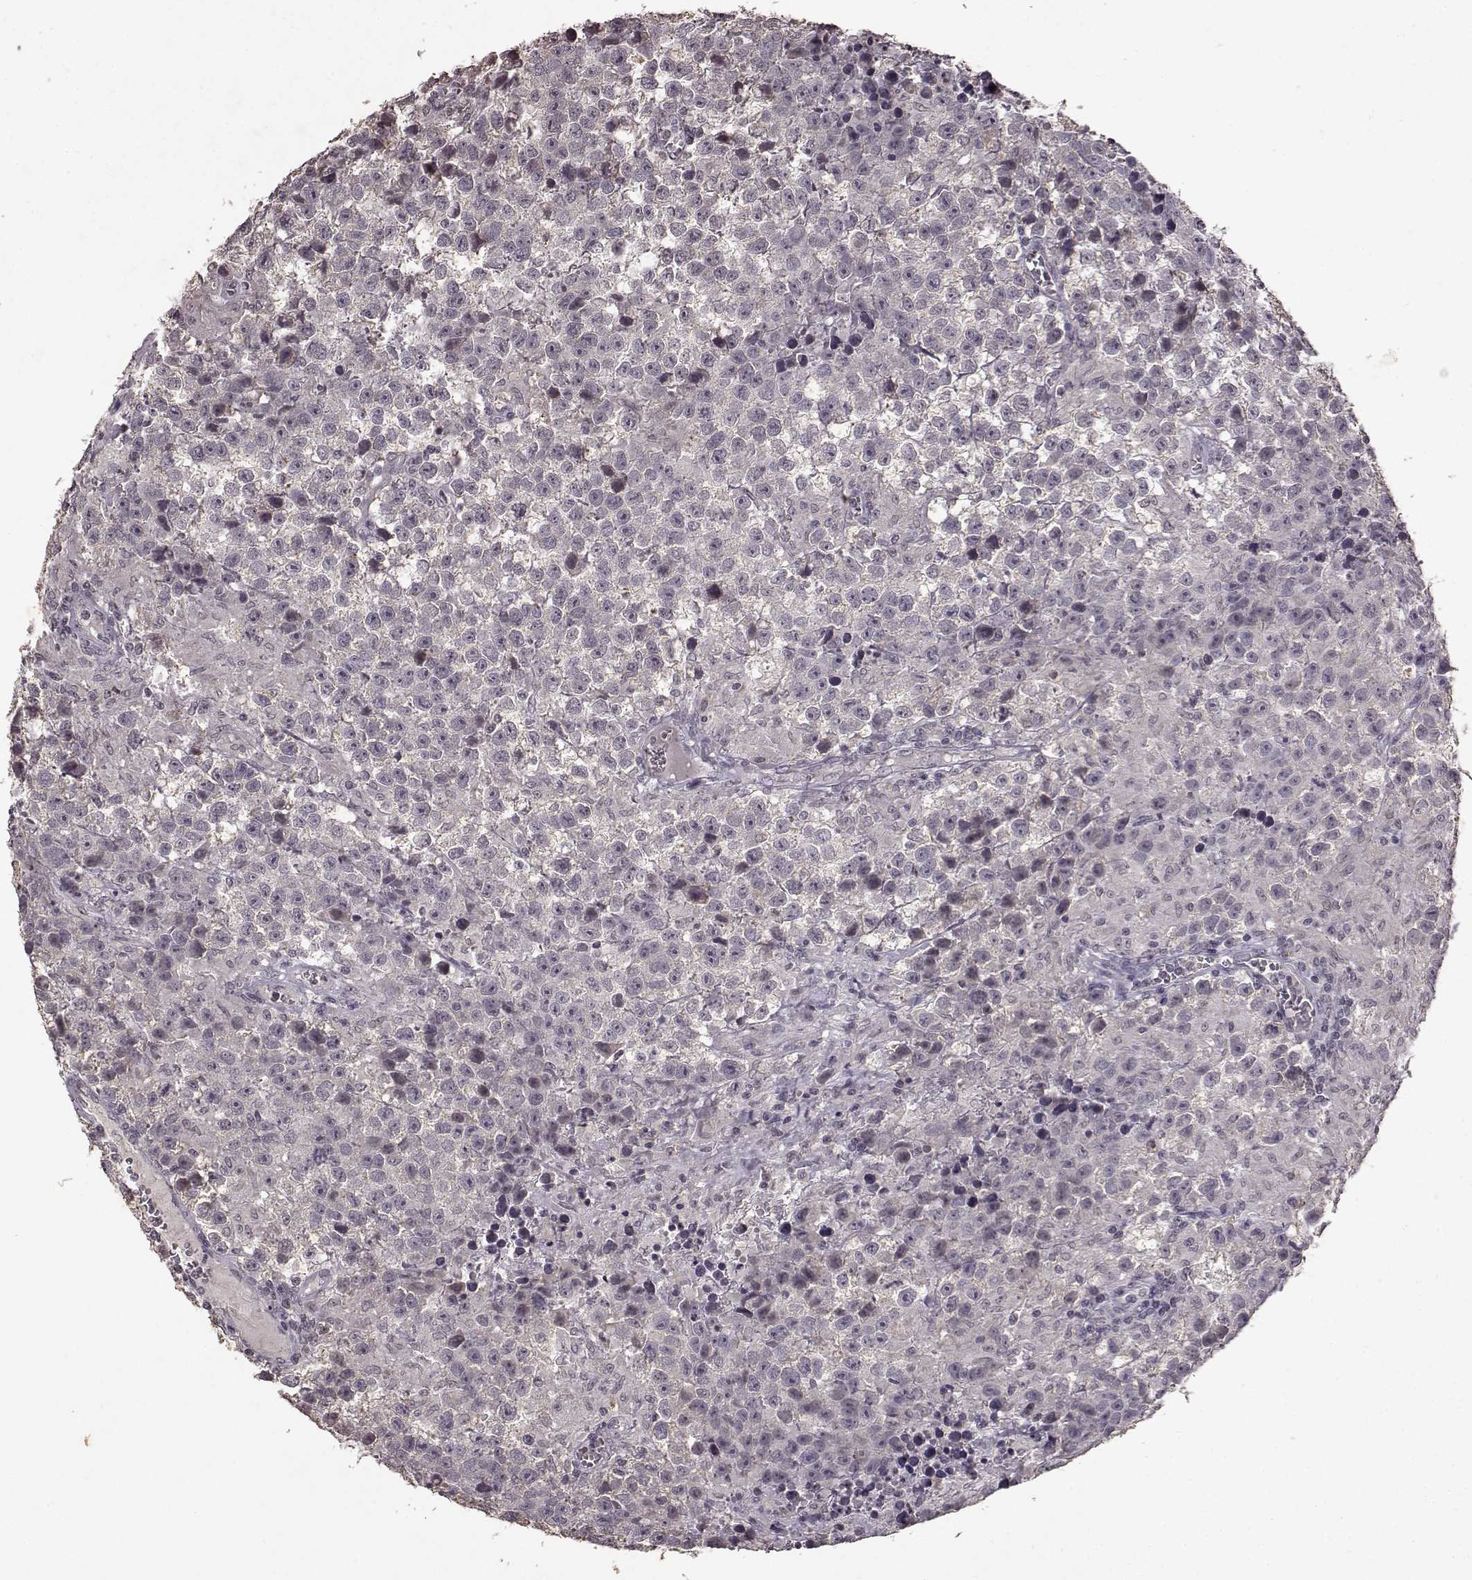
{"staining": {"intensity": "negative", "quantity": "none", "location": "none"}, "tissue": "testis cancer", "cell_type": "Tumor cells", "image_type": "cancer", "snomed": [{"axis": "morphology", "description": "Seminoma, NOS"}, {"axis": "topography", "description": "Testis"}], "caption": "Photomicrograph shows no protein staining in tumor cells of testis cancer (seminoma) tissue.", "gene": "LHB", "patient": {"sex": "male", "age": 43}}